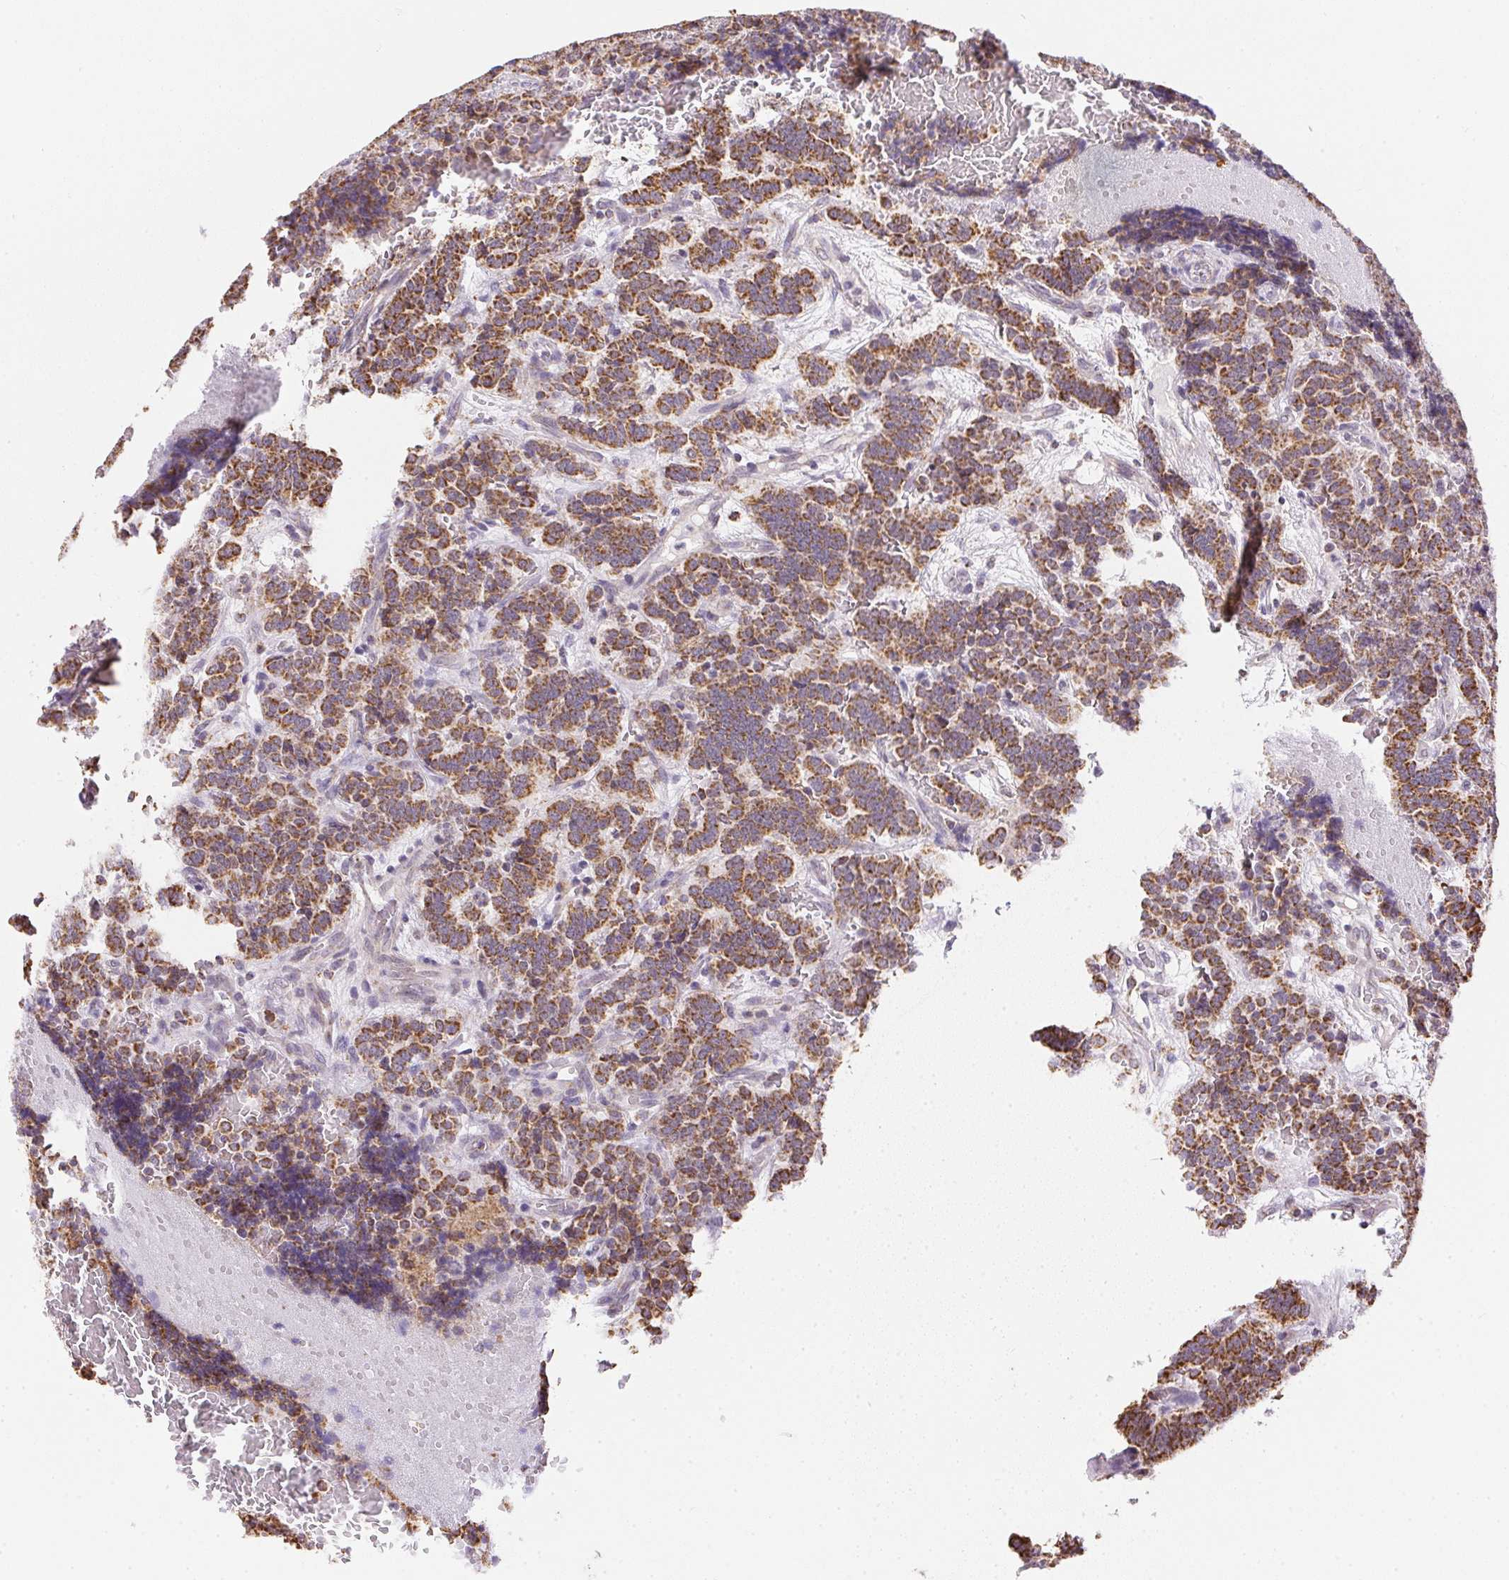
{"staining": {"intensity": "moderate", "quantity": ">75%", "location": "cytoplasmic/membranous"}, "tissue": "carcinoid", "cell_type": "Tumor cells", "image_type": "cancer", "snomed": [{"axis": "morphology", "description": "Carcinoid, malignant, NOS"}, {"axis": "topography", "description": "Pancreas"}], "caption": "Brown immunohistochemical staining in carcinoid (malignant) reveals moderate cytoplasmic/membranous staining in about >75% of tumor cells. (DAB (3,3'-diaminobenzidine) = brown stain, brightfield microscopy at high magnification).", "gene": "MAPK11", "patient": {"sex": "male", "age": 36}}